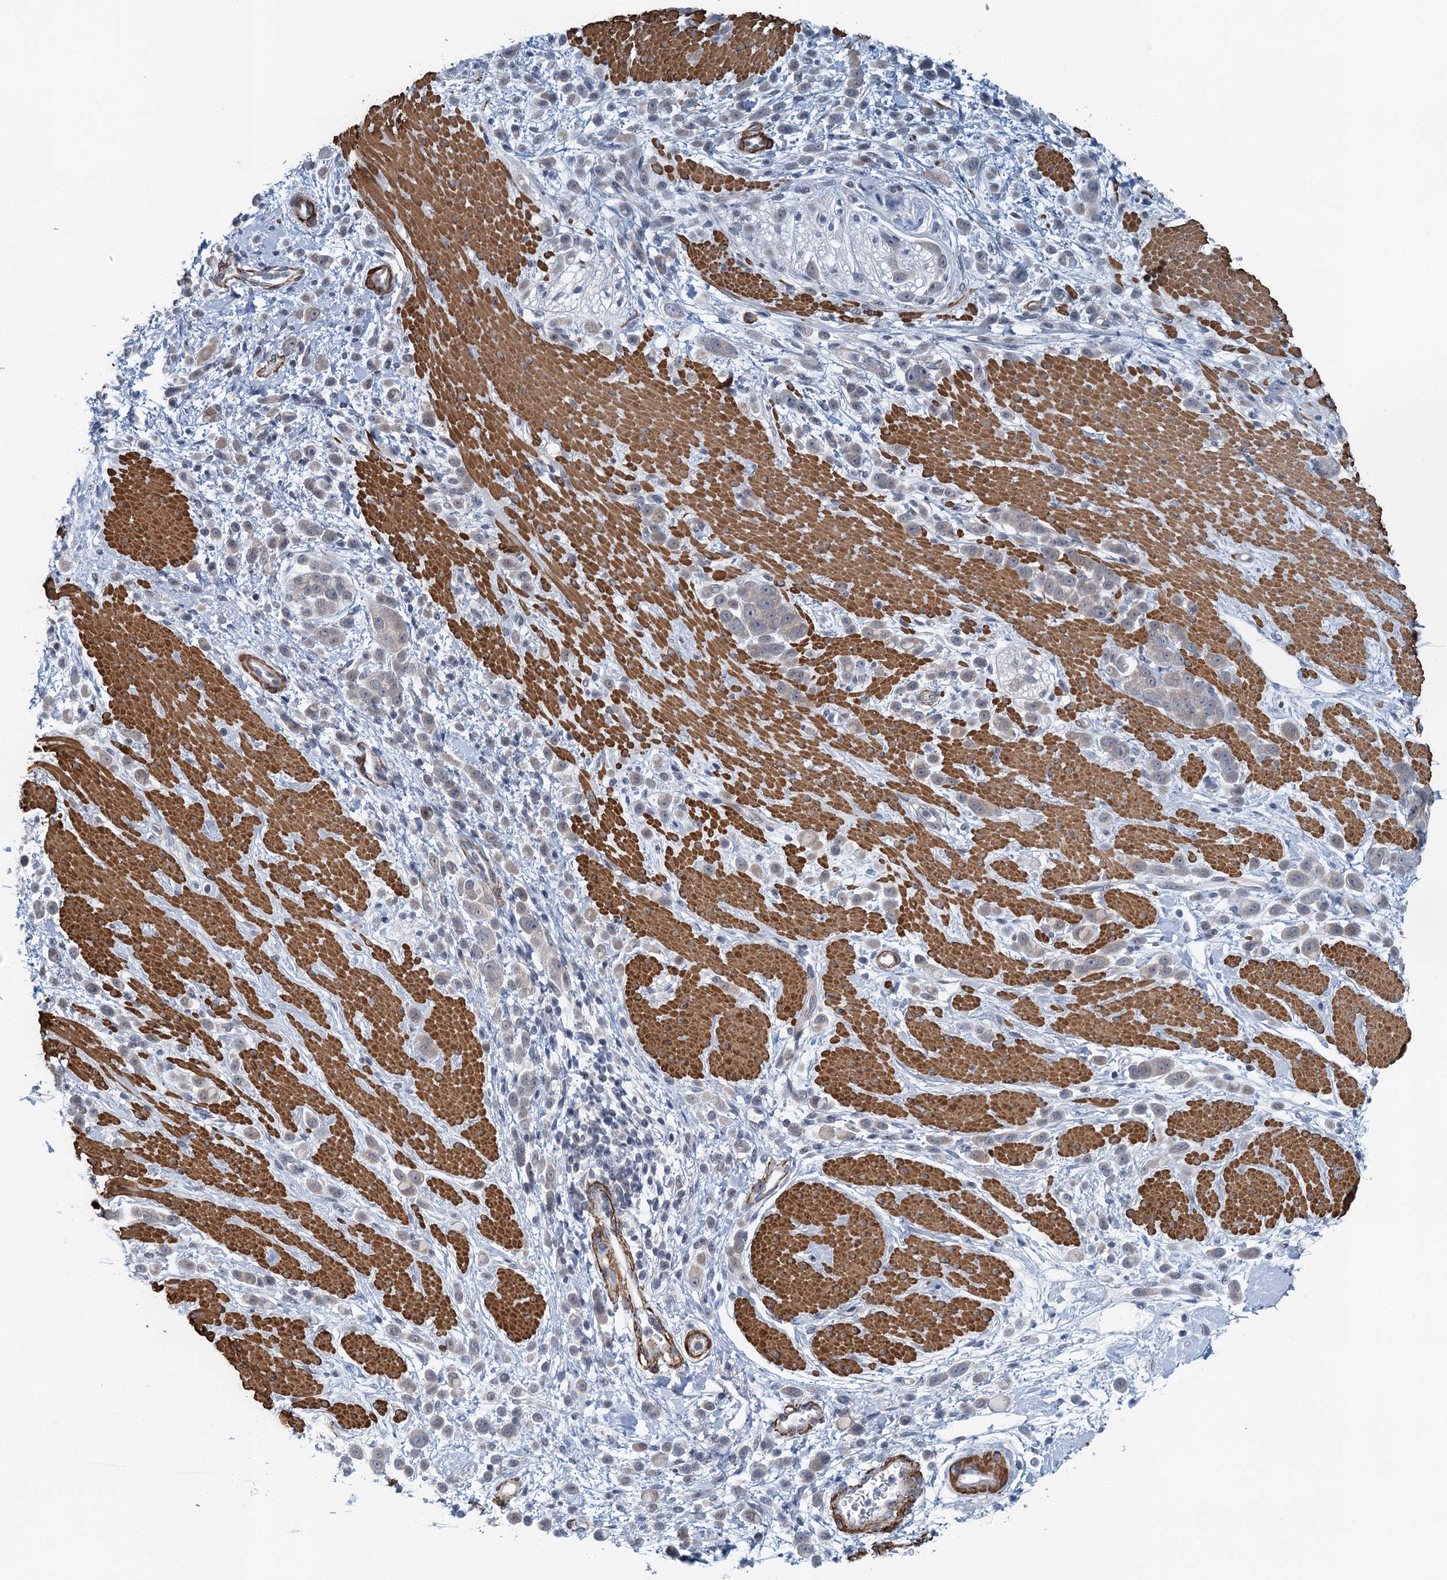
{"staining": {"intensity": "negative", "quantity": "none", "location": "none"}, "tissue": "pancreatic cancer", "cell_type": "Tumor cells", "image_type": "cancer", "snomed": [{"axis": "morphology", "description": "Normal tissue, NOS"}, {"axis": "morphology", "description": "Adenocarcinoma, NOS"}, {"axis": "topography", "description": "Pancreas"}], "caption": "An immunohistochemistry micrograph of pancreatic adenocarcinoma is shown. There is no staining in tumor cells of pancreatic adenocarcinoma.", "gene": "ALG2", "patient": {"sex": "female", "age": 64}}